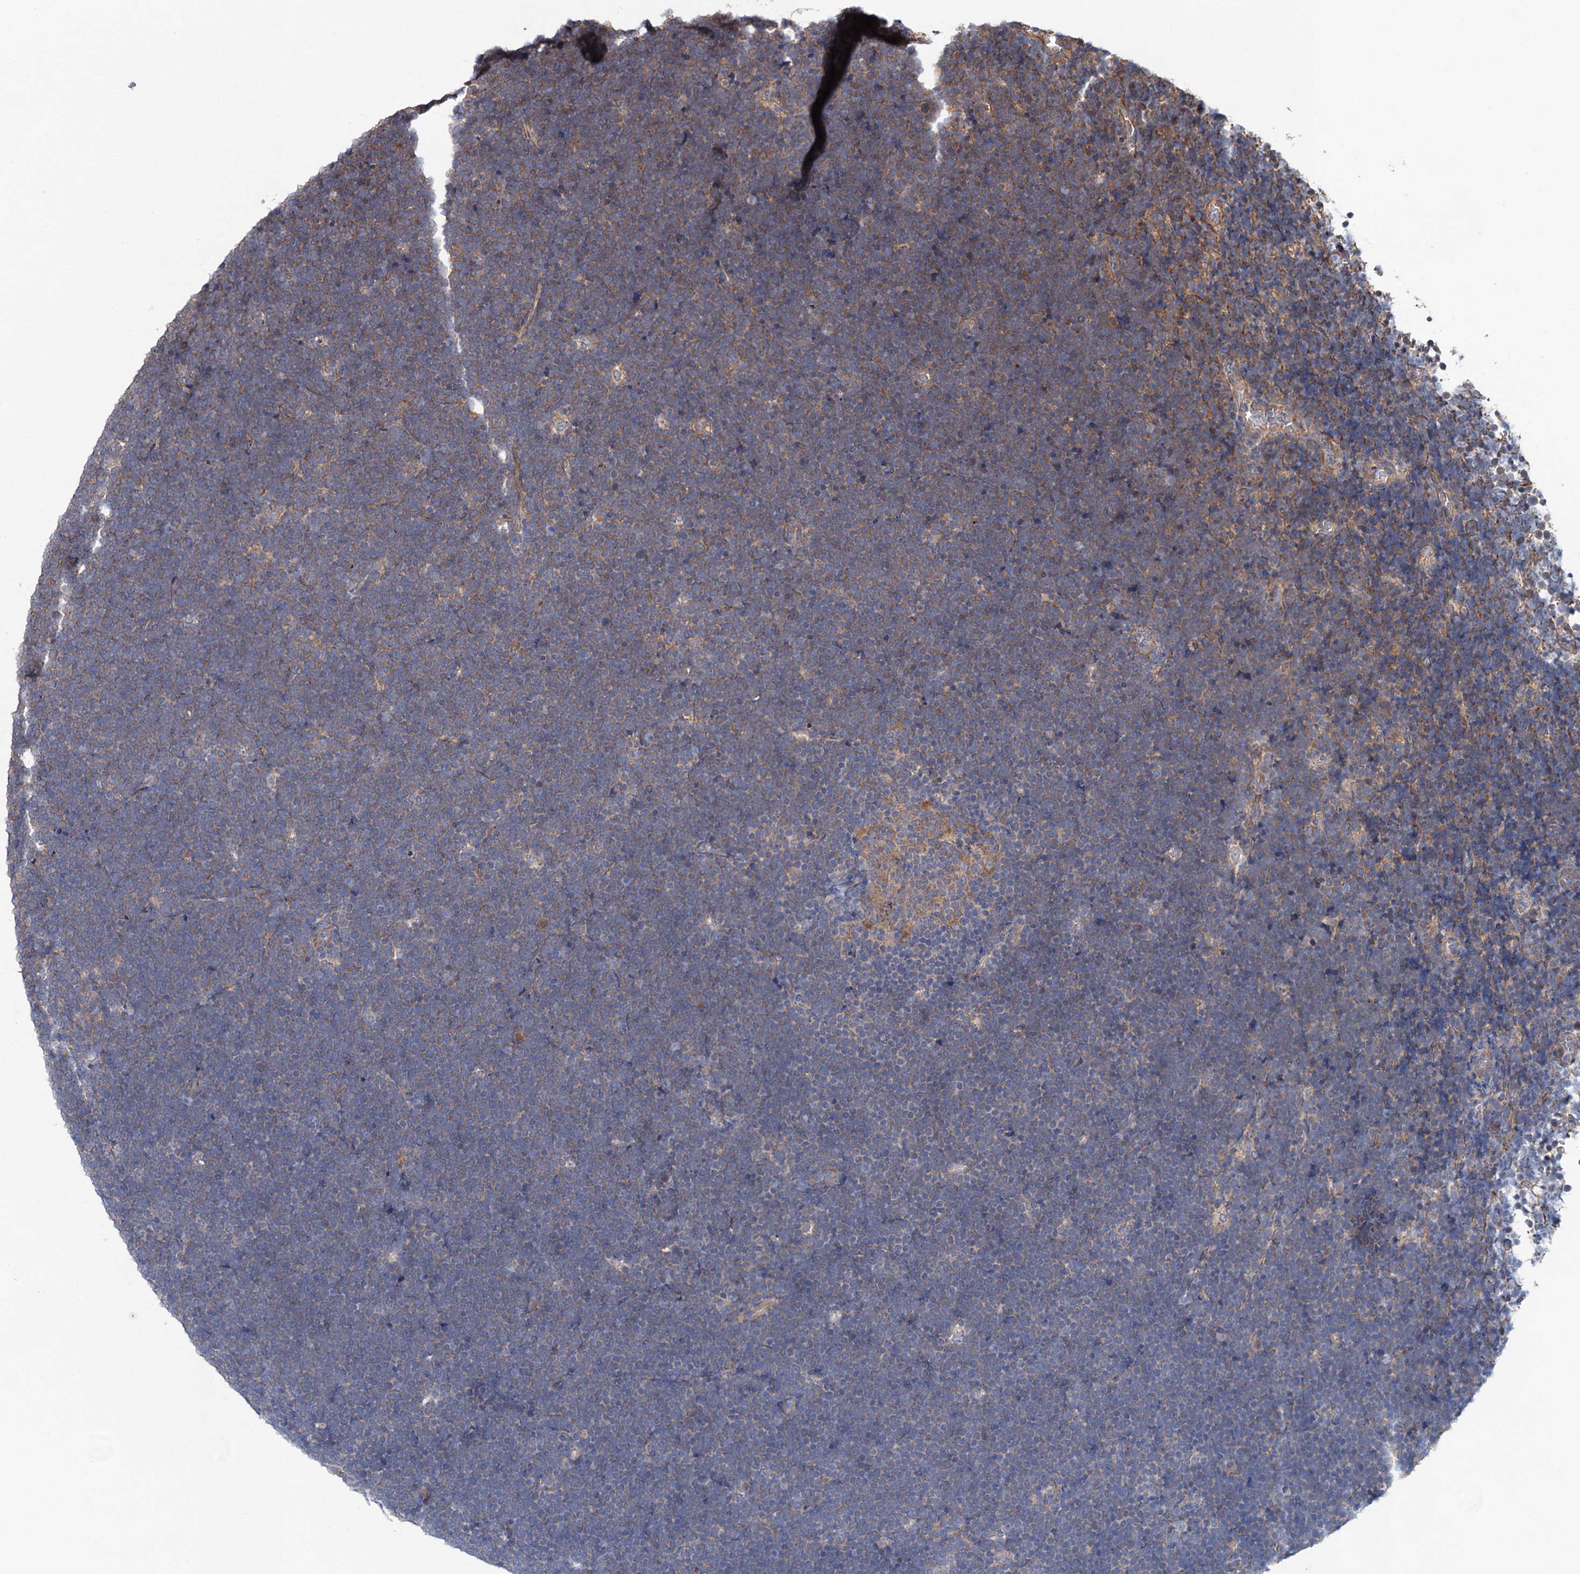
{"staining": {"intensity": "weak", "quantity": "25%-75%", "location": "cytoplasmic/membranous"}, "tissue": "lymphoma", "cell_type": "Tumor cells", "image_type": "cancer", "snomed": [{"axis": "morphology", "description": "Malignant lymphoma, non-Hodgkin's type, High grade"}, {"axis": "topography", "description": "Lymph node"}], "caption": "IHC of human lymphoma demonstrates low levels of weak cytoplasmic/membranous staining in about 25%-75% of tumor cells. Using DAB (brown) and hematoxylin (blue) stains, captured at high magnification using brightfield microscopy.", "gene": "MTRR", "patient": {"sex": "male", "age": 13}}